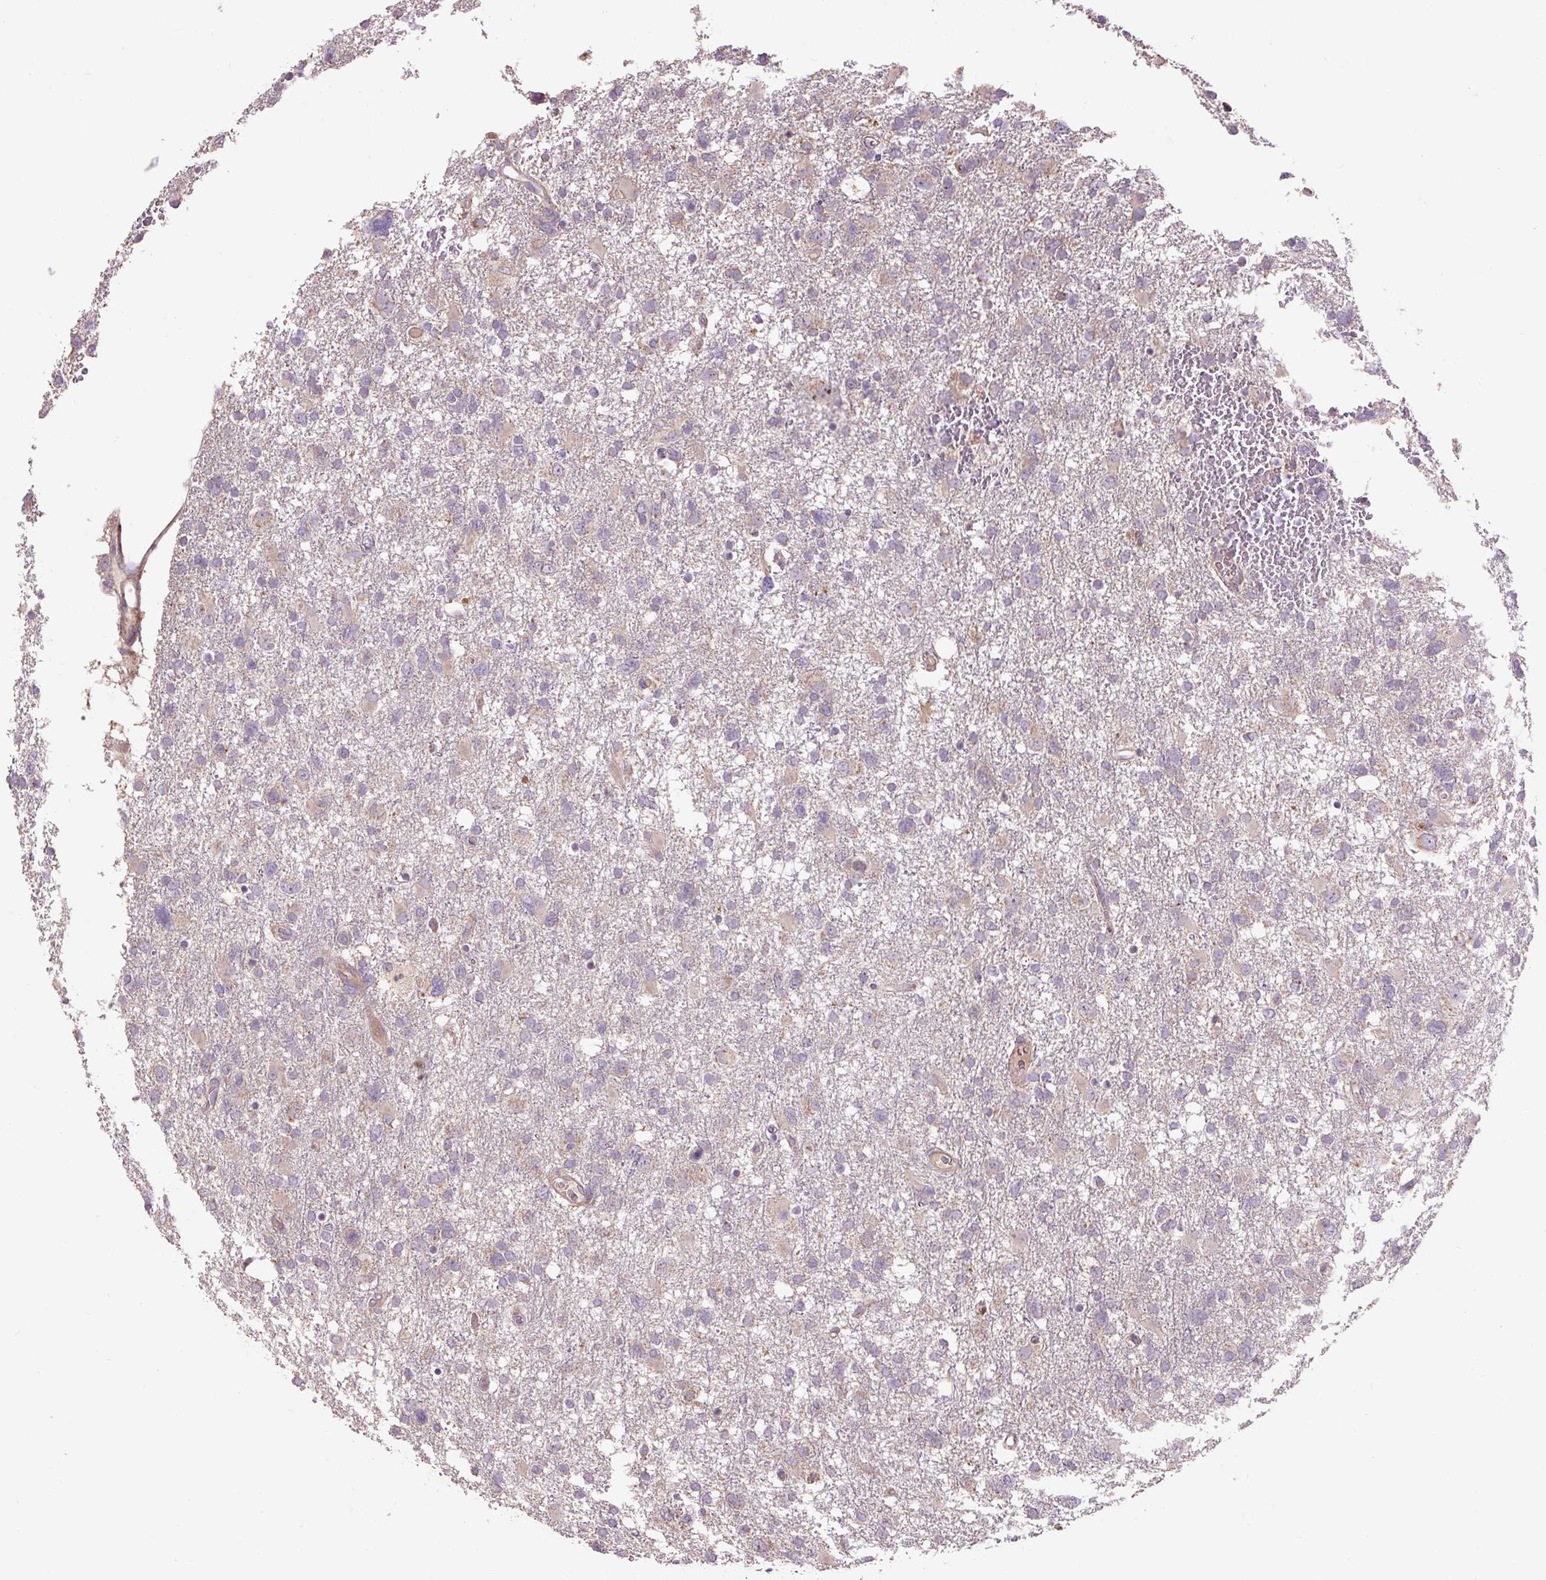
{"staining": {"intensity": "weak", "quantity": "<25%", "location": "cytoplasmic/membranous"}, "tissue": "glioma", "cell_type": "Tumor cells", "image_type": "cancer", "snomed": [{"axis": "morphology", "description": "Glioma, malignant, High grade"}, {"axis": "topography", "description": "Brain"}], "caption": "This is an IHC photomicrograph of malignant glioma (high-grade). There is no positivity in tumor cells.", "gene": "PRIMPOL", "patient": {"sex": "male", "age": 61}}